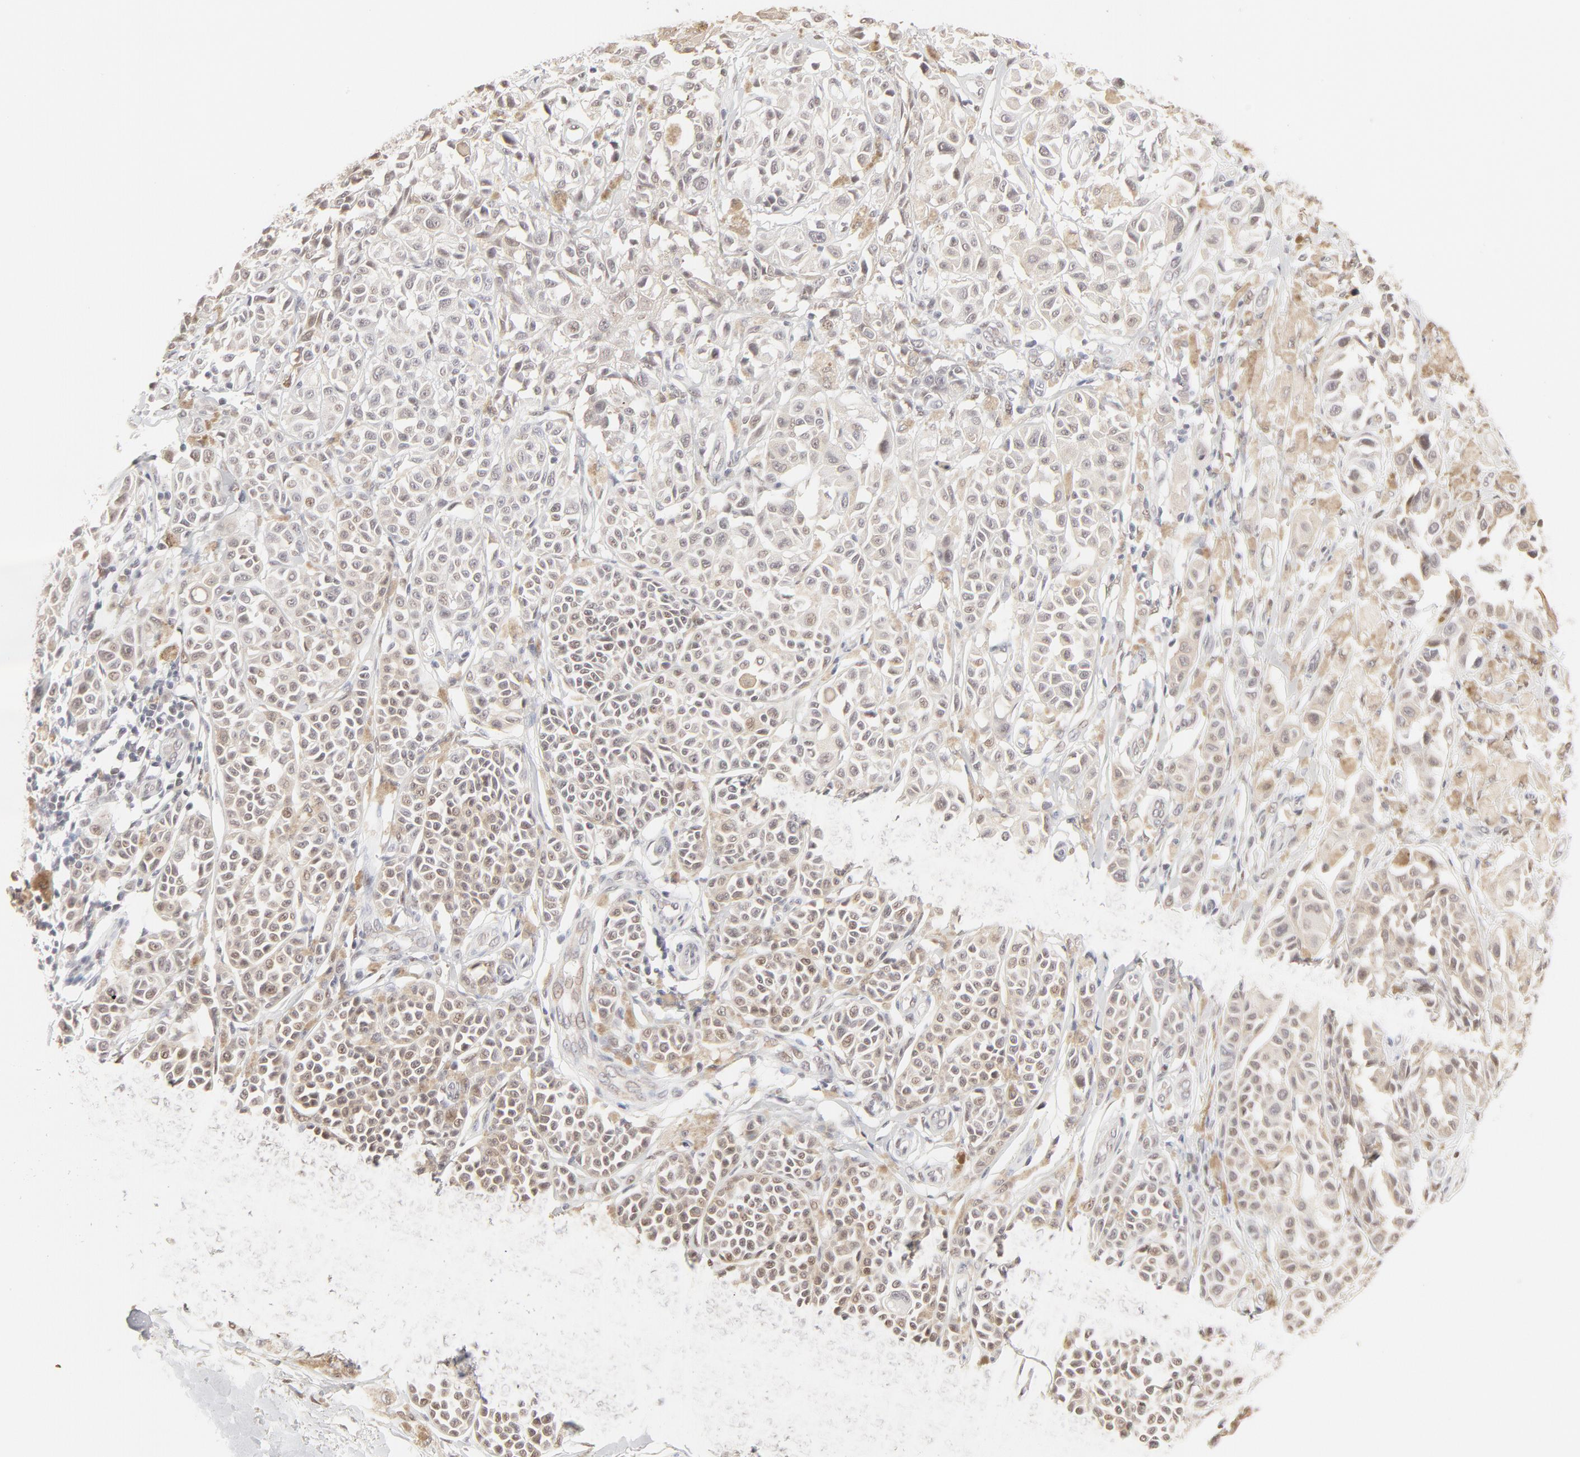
{"staining": {"intensity": "weak", "quantity": "<25%", "location": "nuclear"}, "tissue": "melanoma", "cell_type": "Tumor cells", "image_type": "cancer", "snomed": [{"axis": "morphology", "description": "Malignant melanoma, NOS"}, {"axis": "topography", "description": "Skin"}], "caption": "Malignant melanoma was stained to show a protein in brown. There is no significant expression in tumor cells.", "gene": "PBX3", "patient": {"sex": "female", "age": 38}}